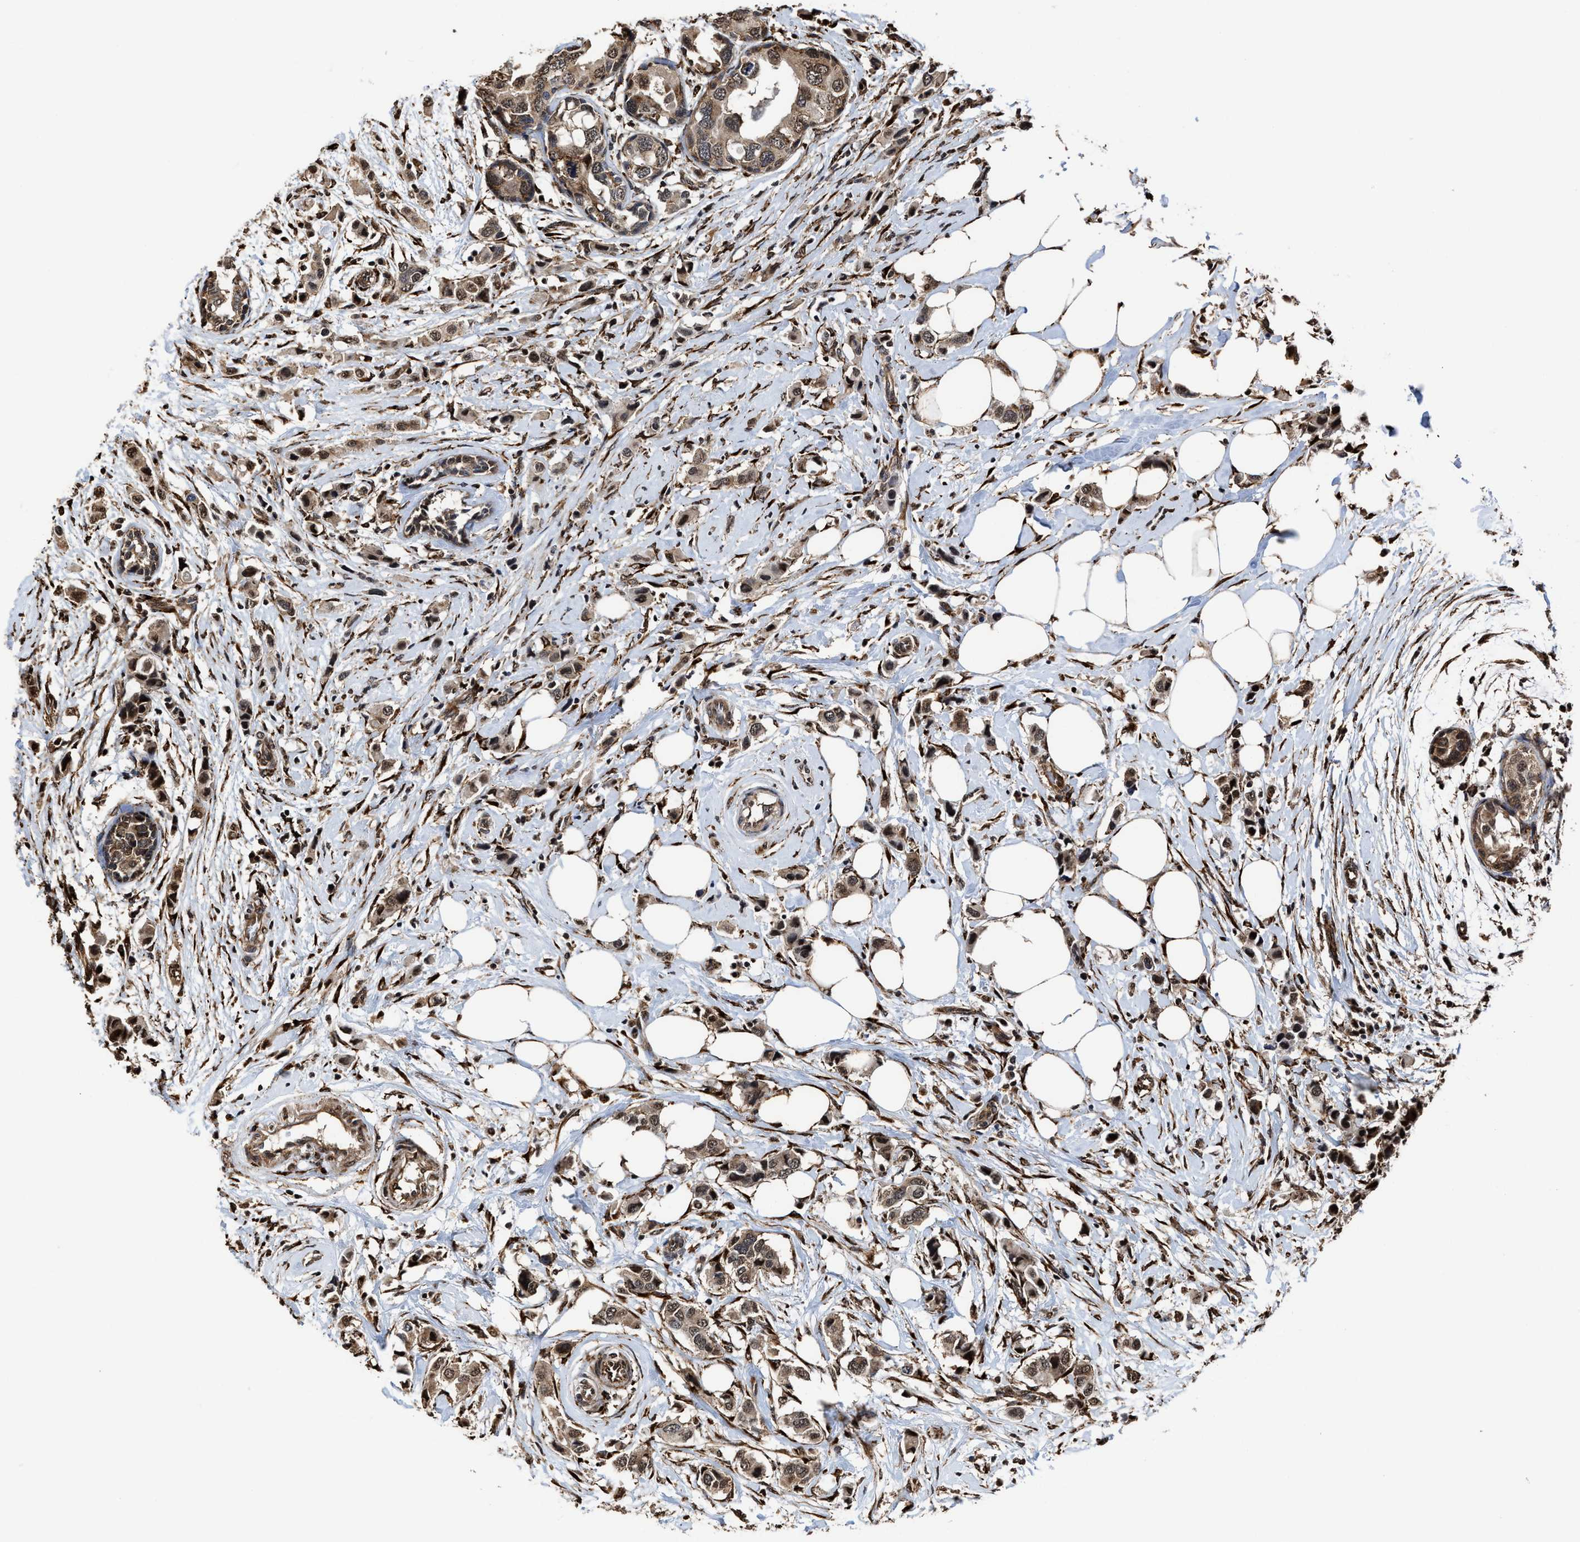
{"staining": {"intensity": "moderate", "quantity": ">75%", "location": "cytoplasmic/membranous,nuclear"}, "tissue": "breast cancer", "cell_type": "Tumor cells", "image_type": "cancer", "snomed": [{"axis": "morphology", "description": "Normal tissue, NOS"}, {"axis": "morphology", "description": "Duct carcinoma"}, {"axis": "topography", "description": "Breast"}], "caption": "About >75% of tumor cells in breast cancer (infiltrating ductal carcinoma) demonstrate moderate cytoplasmic/membranous and nuclear protein expression as visualized by brown immunohistochemical staining.", "gene": "SEPTIN2", "patient": {"sex": "female", "age": 50}}